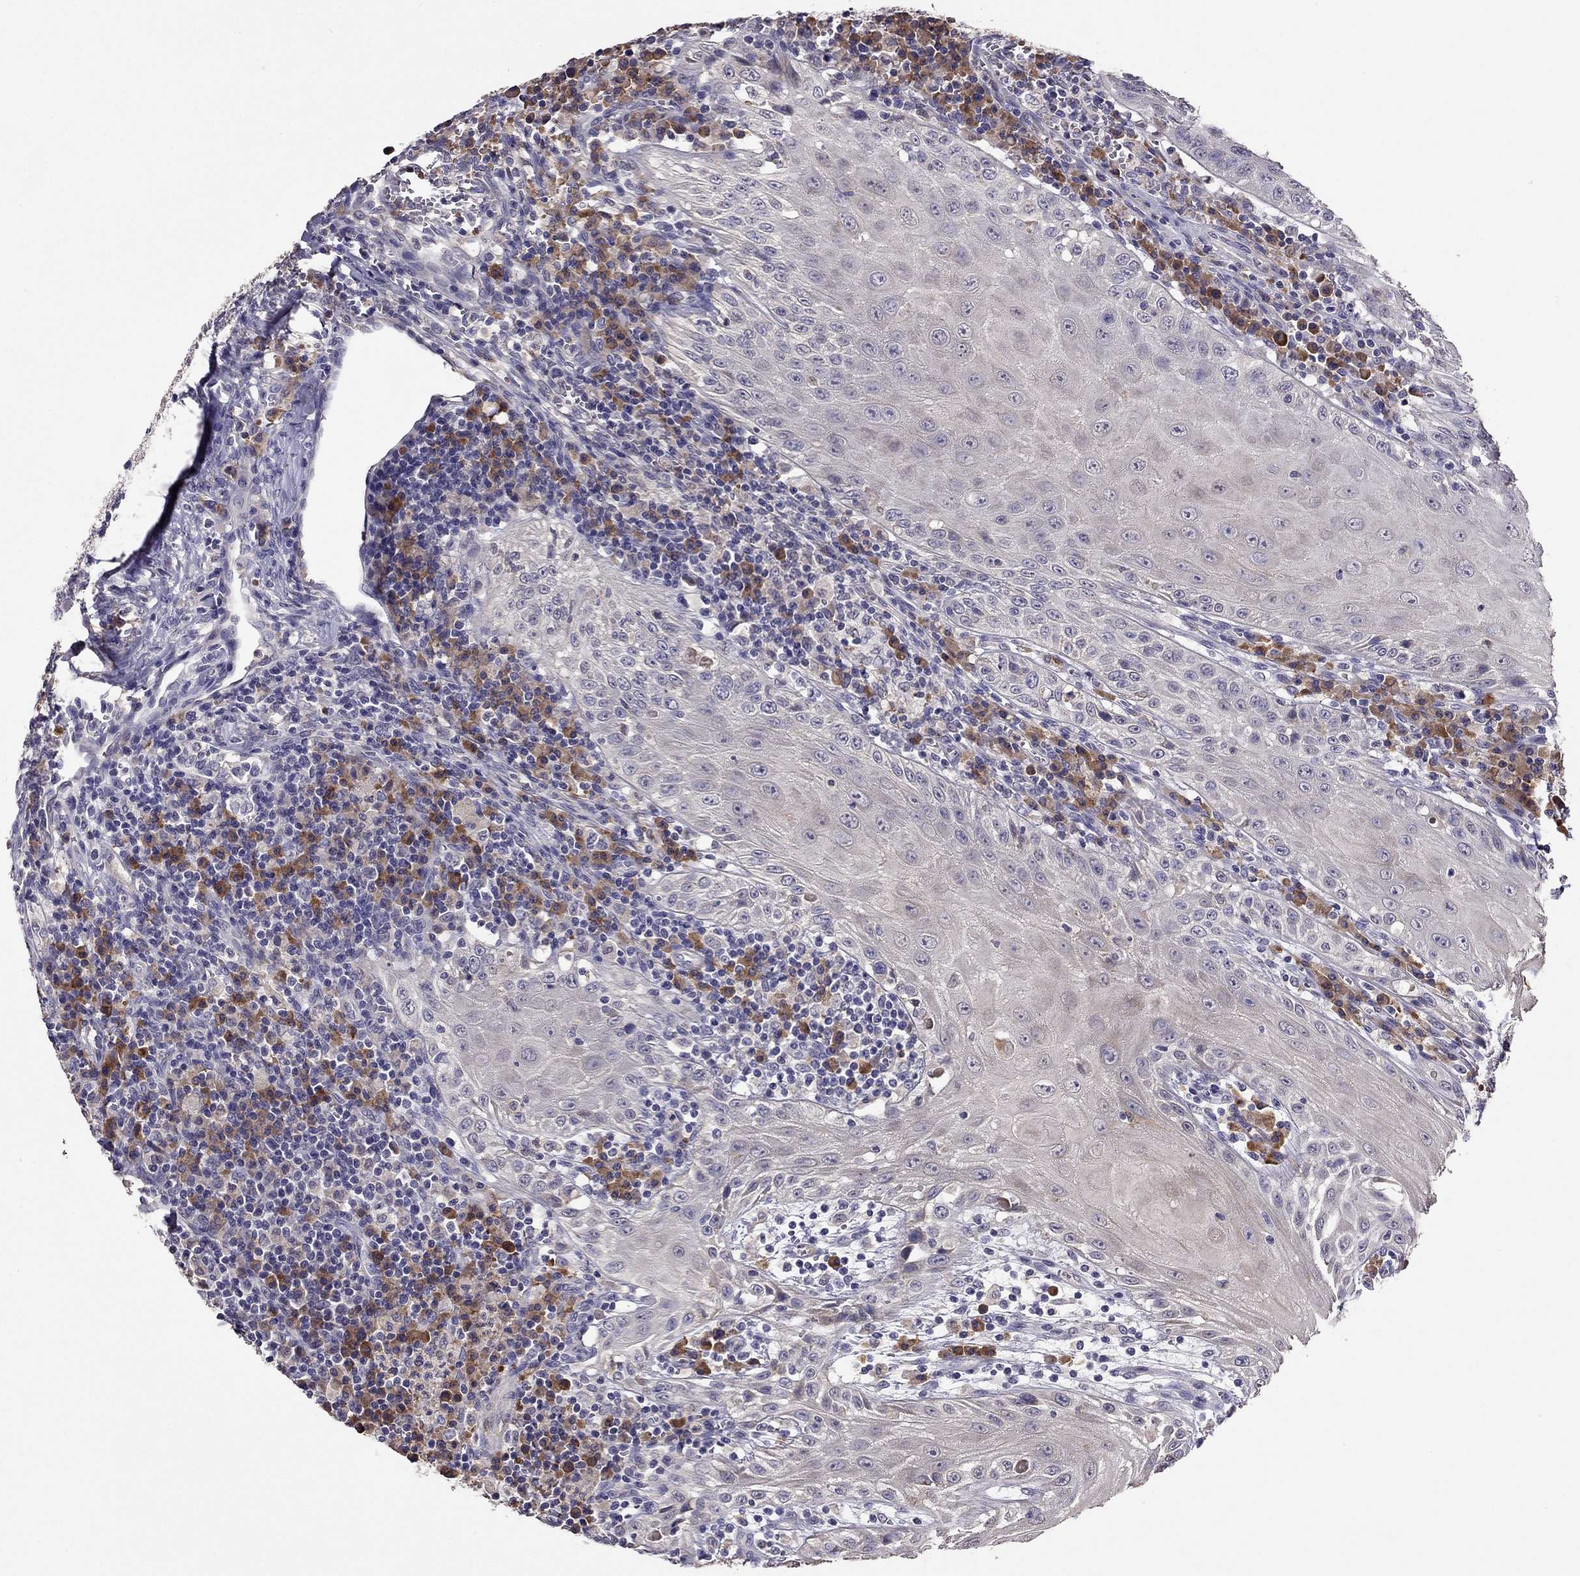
{"staining": {"intensity": "negative", "quantity": "none", "location": "none"}, "tissue": "head and neck cancer", "cell_type": "Tumor cells", "image_type": "cancer", "snomed": [{"axis": "morphology", "description": "Squamous cell carcinoma, NOS"}, {"axis": "topography", "description": "Oral tissue"}, {"axis": "topography", "description": "Head-Neck"}], "caption": "There is no significant staining in tumor cells of head and neck squamous cell carcinoma.", "gene": "CDH9", "patient": {"sex": "male", "age": 58}}